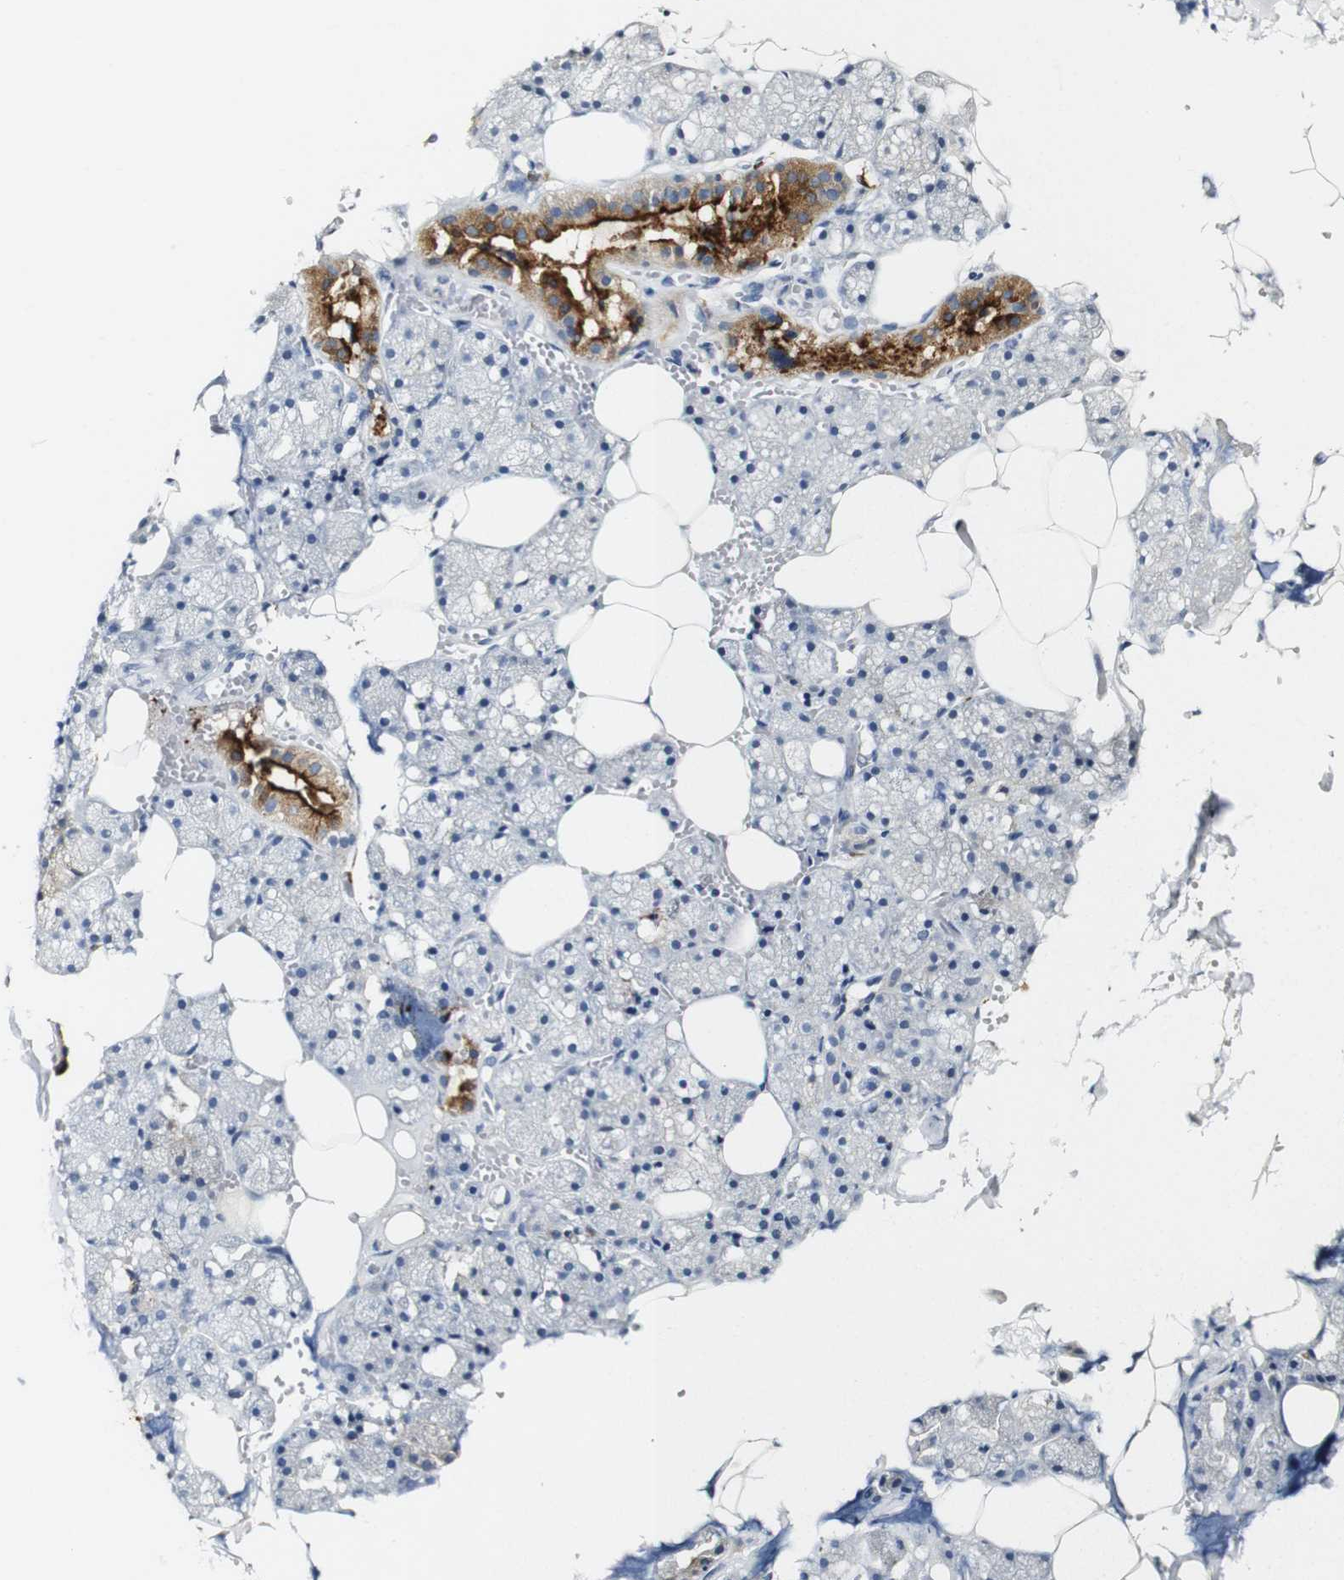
{"staining": {"intensity": "strong", "quantity": "<25%", "location": "cytoplasmic/membranous"}, "tissue": "salivary gland", "cell_type": "Glandular cells", "image_type": "normal", "snomed": [{"axis": "morphology", "description": "Normal tissue, NOS"}, {"axis": "topography", "description": "Salivary gland"}], "caption": "The photomicrograph demonstrates immunohistochemical staining of unremarkable salivary gland. There is strong cytoplasmic/membranous expression is appreciated in about <25% of glandular cells.", "gene": "FMO3", "patient": {"sex": "male", "age": 62}}